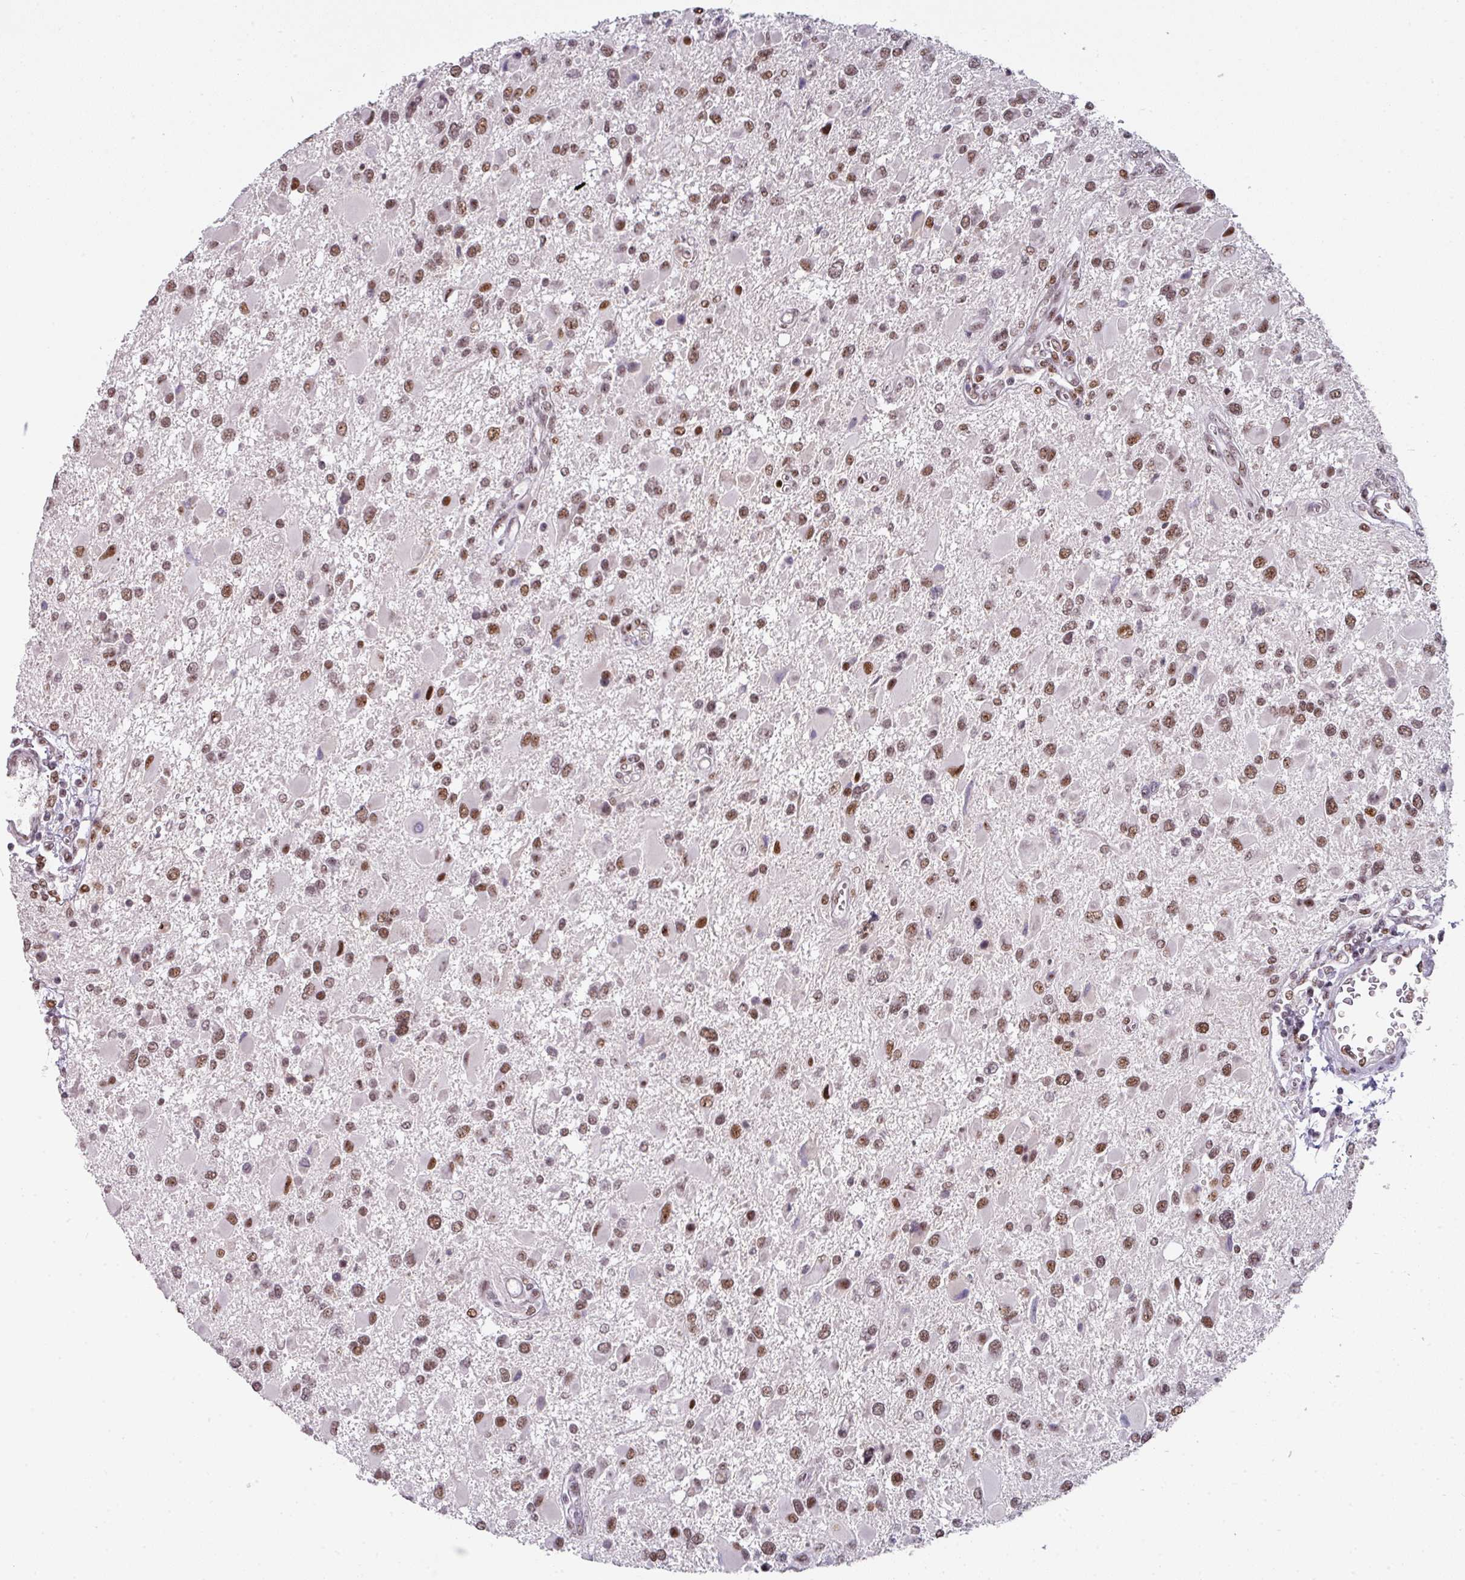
{"staining": {"intensity": "moderate", "quantity": ">75%", "location": "nuclear"}, "tissue": "glioma", "cell_type": "Tumor cells", "image_type": "cancer", "snomed": [{"axis": "morphology", "description": "Glioma, malignant, High grade"}, {"axis": "topography", "description": "Brain"}], "caption": "High-grade glioma (malignant) stained with IHC demonstrates moderate nuclear expression in about >75% of tumor cells.", "gene": "RAD50", "patient": {"sex": "male", "age": 53}}